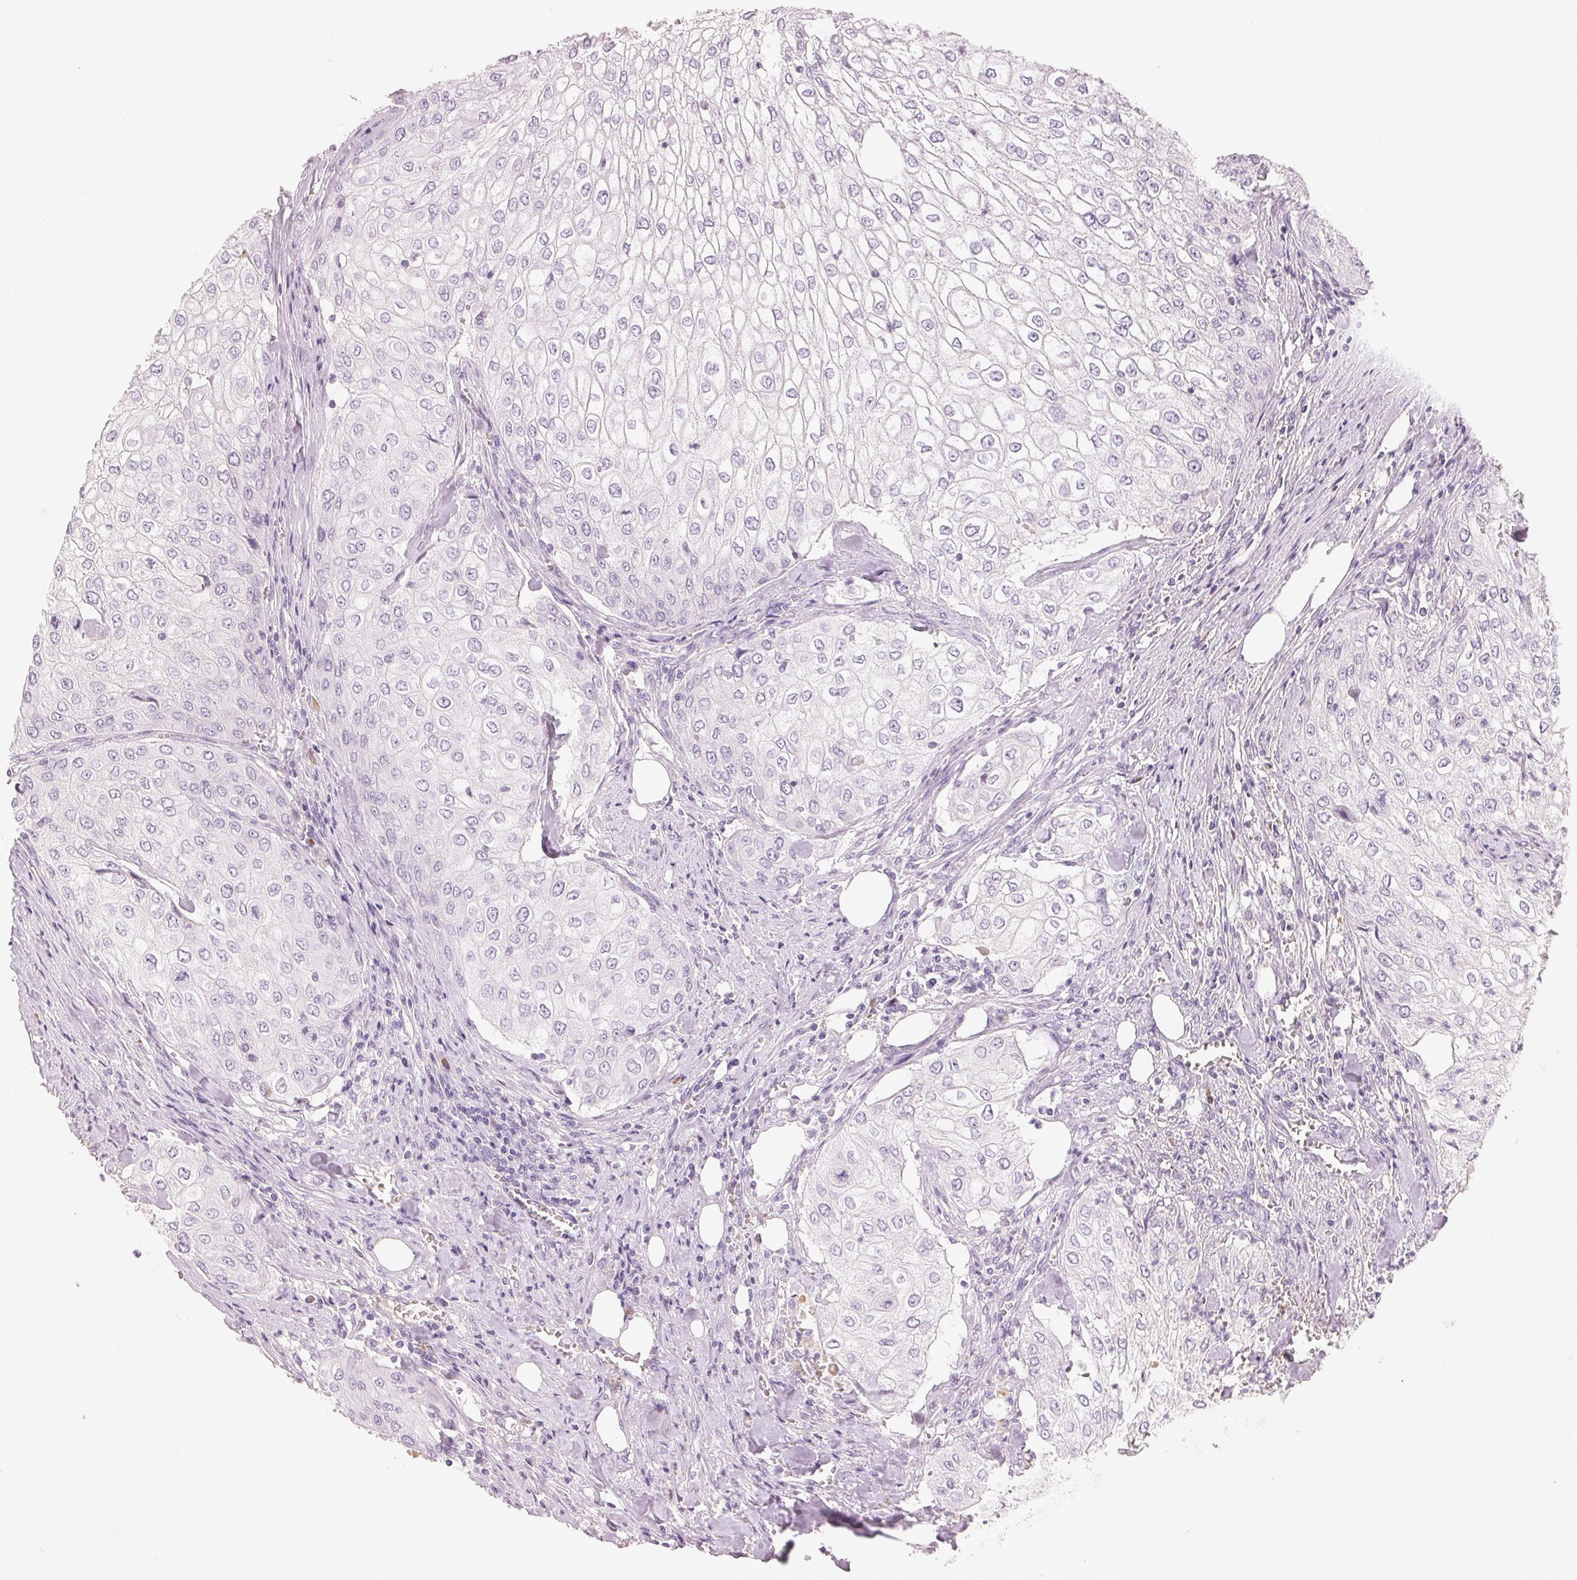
{"staining": {"intensity": "negative", "quantity": "none", "location": "none"}, "tissue": "urothelial cancer", "cell_type": "Tumor cells", "image_type": "cancer", "snomed": [{"axis": "morphology", "description": "Urothelial carcinoma, High grade"}, {"axis": "topography", "description": "Urinary bladder"}], "caption": "Tumor cells show no significant protein expression in urothelial carcinoma (high-grade).", "gene": "RMDN2", "patient": {"sex": "male", "age": 62}}